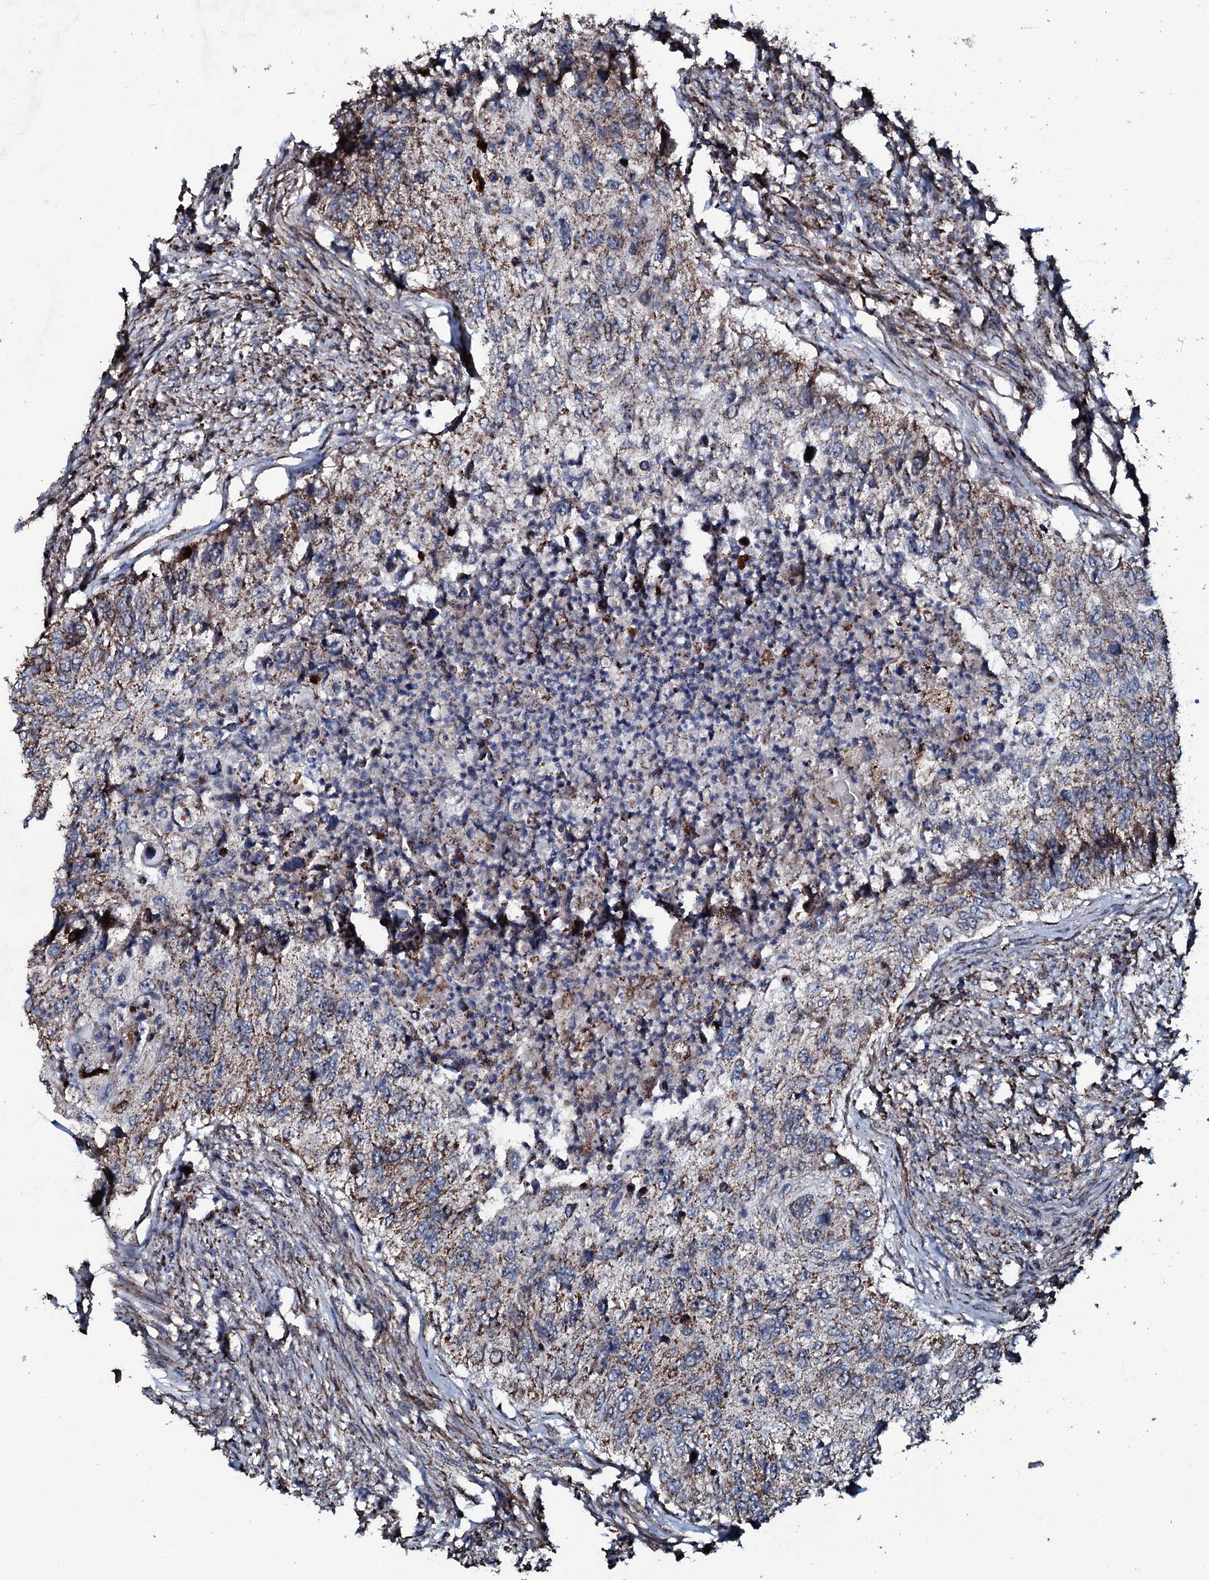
{"staining": {"intensity": "moderate", "quantity": "25%-75%", "location": "cytoplasmic/membranous"}, "tissue": "urothelial cancer", "cell_type": "Tumor cells", "image_type": "cancer", "snomed": [{"axis": "morphology", "description": "Urothelial carcinoma, High grade"}, {"axis": "topography", "description": "Urinary bladder"}], "caption": "Protein expression analysis of human urothelial cancer reveals moderate cytoplasmic/membranous positivity in about 25%-75% of tumor cells.", "gene": "DYNC2I2", "patient": {"sex": "female", "age": 60}}